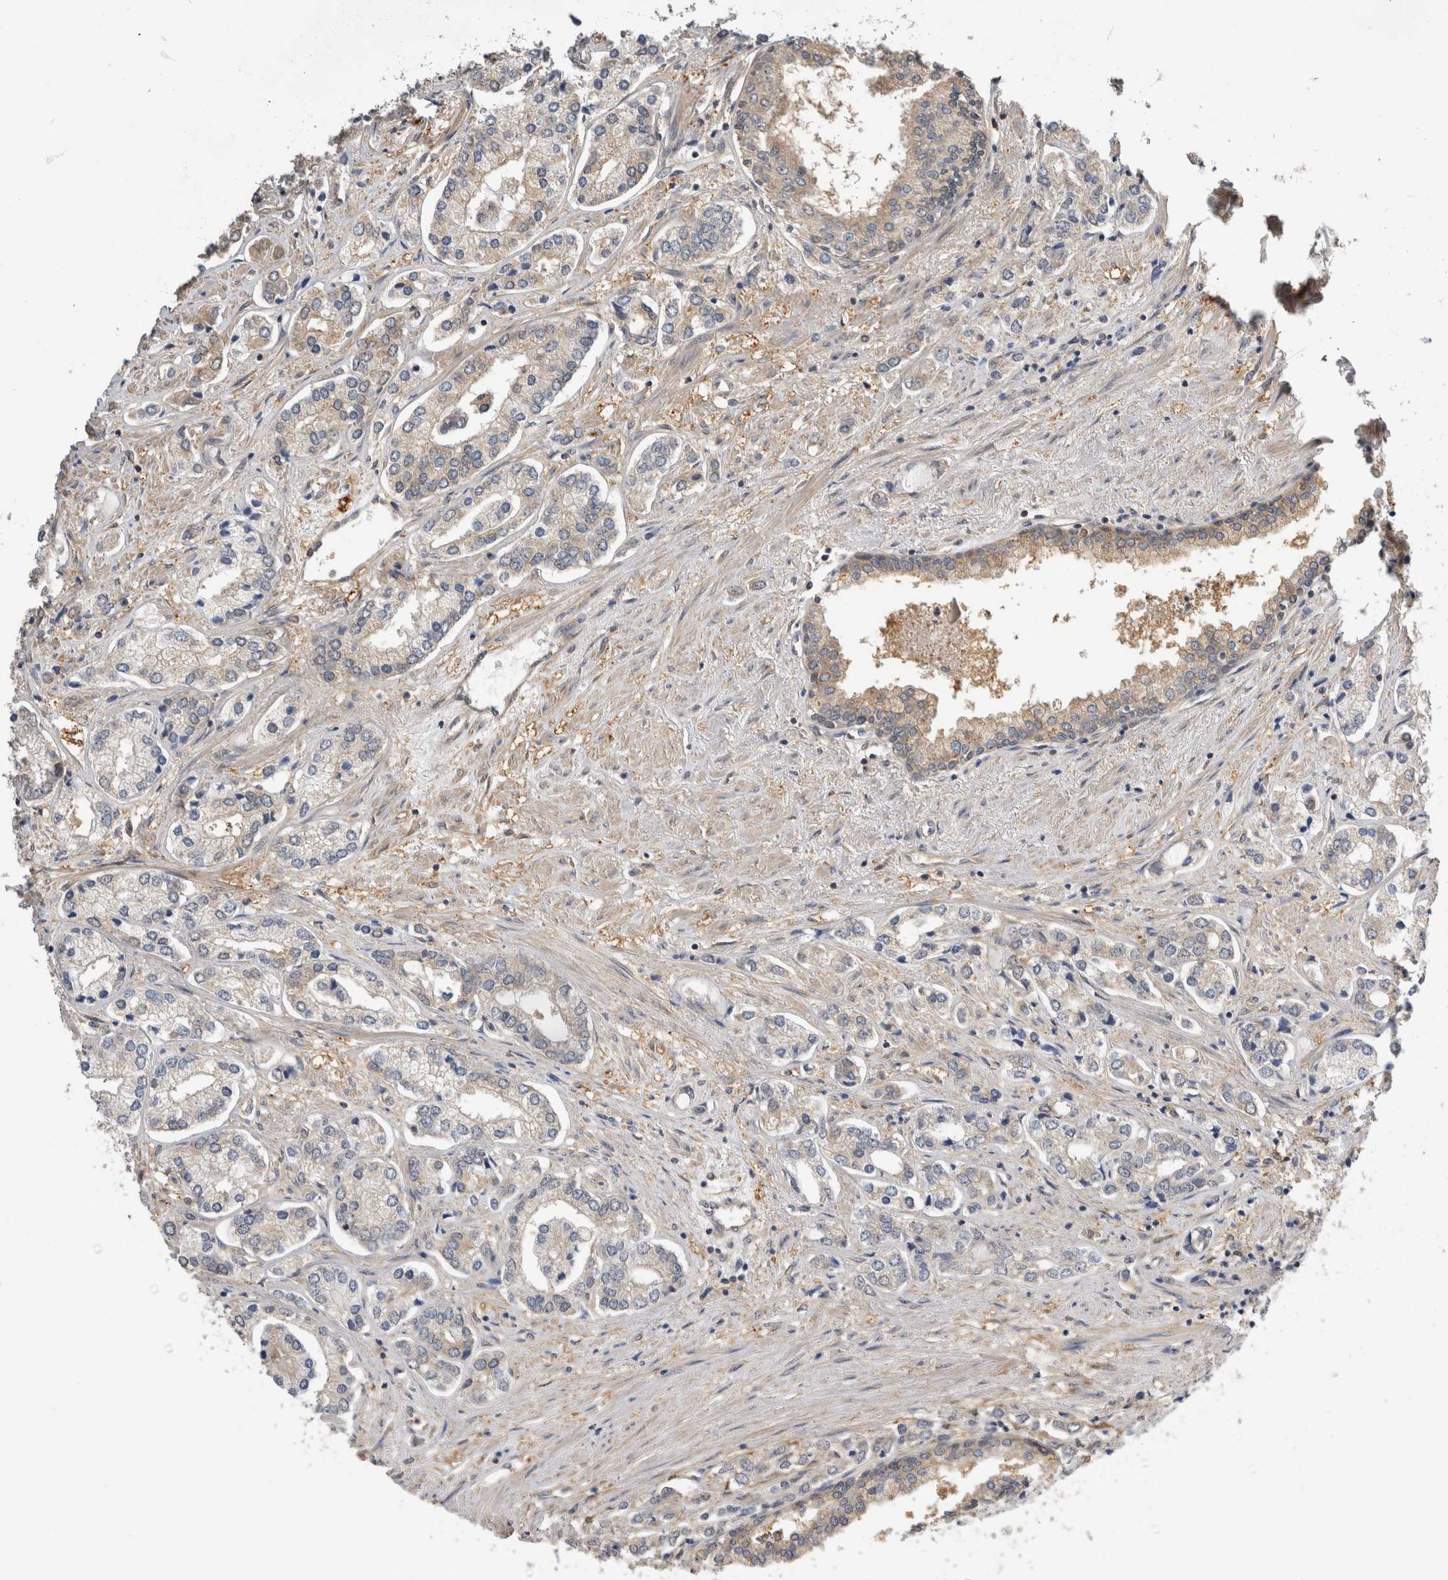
{"staining": {"intensity": "negative", "quantity": "none", "location": "none"}, "tissue": "prostate cancer", "cell_type": "Tumor cells", "image_type": "cancer", "snomed": [{"axis": "morphology", "description": "Adenocarcinoma, High grade"}, {"axis": "topography", "description": "Prostate"}], "caption": "Tumor cells show no significant protein positivity in prostate cancer (adenocarcinoma (high-grade)).", "gene": "PGM1", "patient": {"sex": "male", "age": 66}}